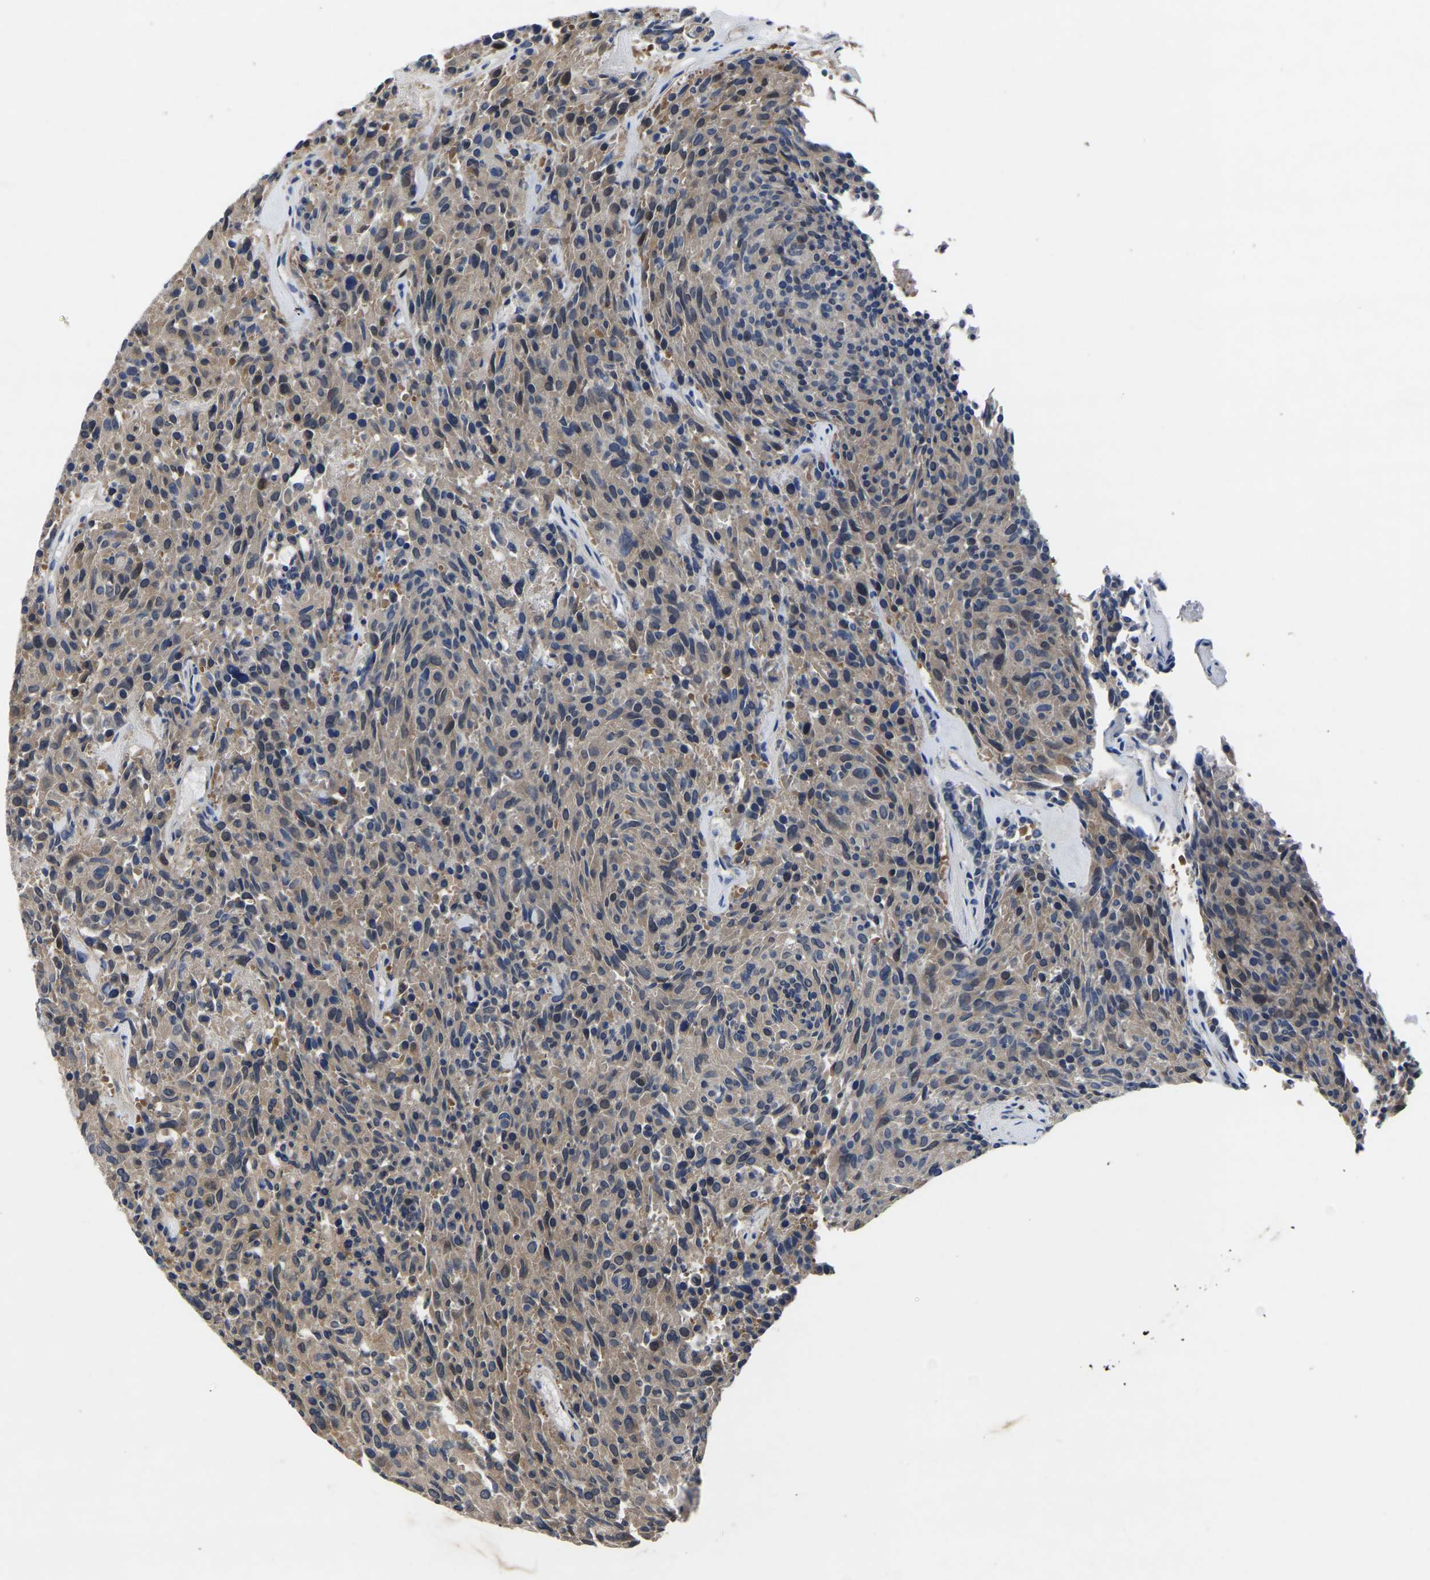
{"staining": {"intensity": "negative", "quantity": "none", "location": "none"}, "tissue": "carcinoid", "cell_type": "Tumor cells", "image_type": "cancer", "snomed": [{"axis": "morphology", "description": "Carcinoid, malignant, NOS"}, {"axis": "topography", "description": "Pancreas"}], "caption": "This histopathology image is of carcinoid stained with immunohistochemistry to label a protein in brown with the nuclei are counter-stained blue. There is no staining in tumor cells.", "gene": "ATG2B", "patient": {"sex": "female", "age": 54}}